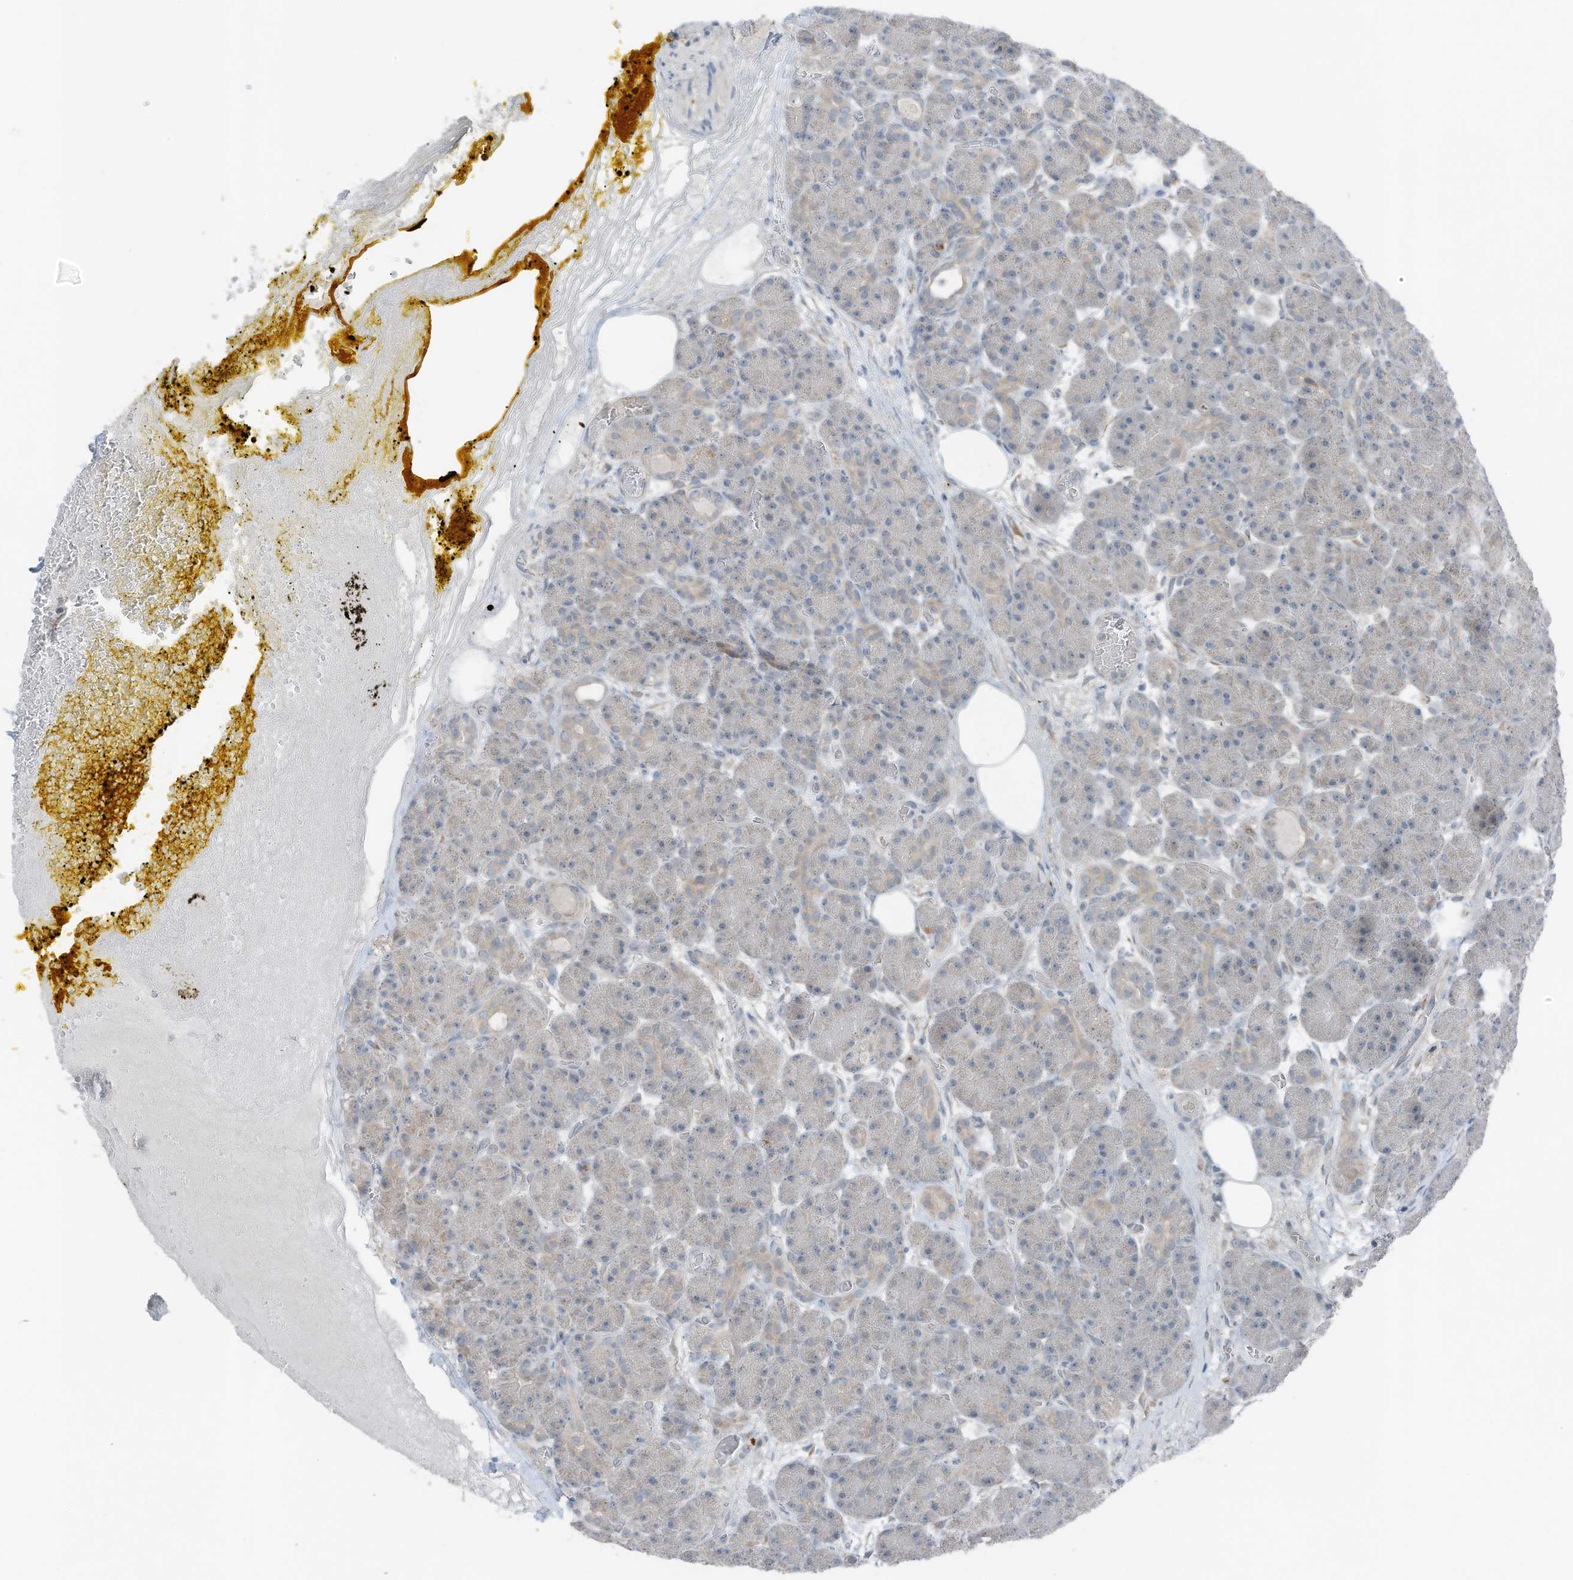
{"staining": {"intensity": "negative", "quantity": "none", "location": "none"}, "tissue": "pancreas", "cell_type": "Exocrine glandular cells", "image_type": "normal", "snomed": [{"axis": "morphology", "description": "Normal tissue, NOS"}, {"axis": "topography", "description": "Pancreas"}], "caption": "High power microscopy micrograph of an immunohistochemistry (IHC) photomicrograph of normal pancreas, revealing no significant staining in exocrine glandular cells. (Brightfield microscopy of DAB (3,3'-diaminobenzidine) immunohistochemistry at high magnification).", "gene": "ARHGEF33", "patient": {"sex": "male", "age": 63}}